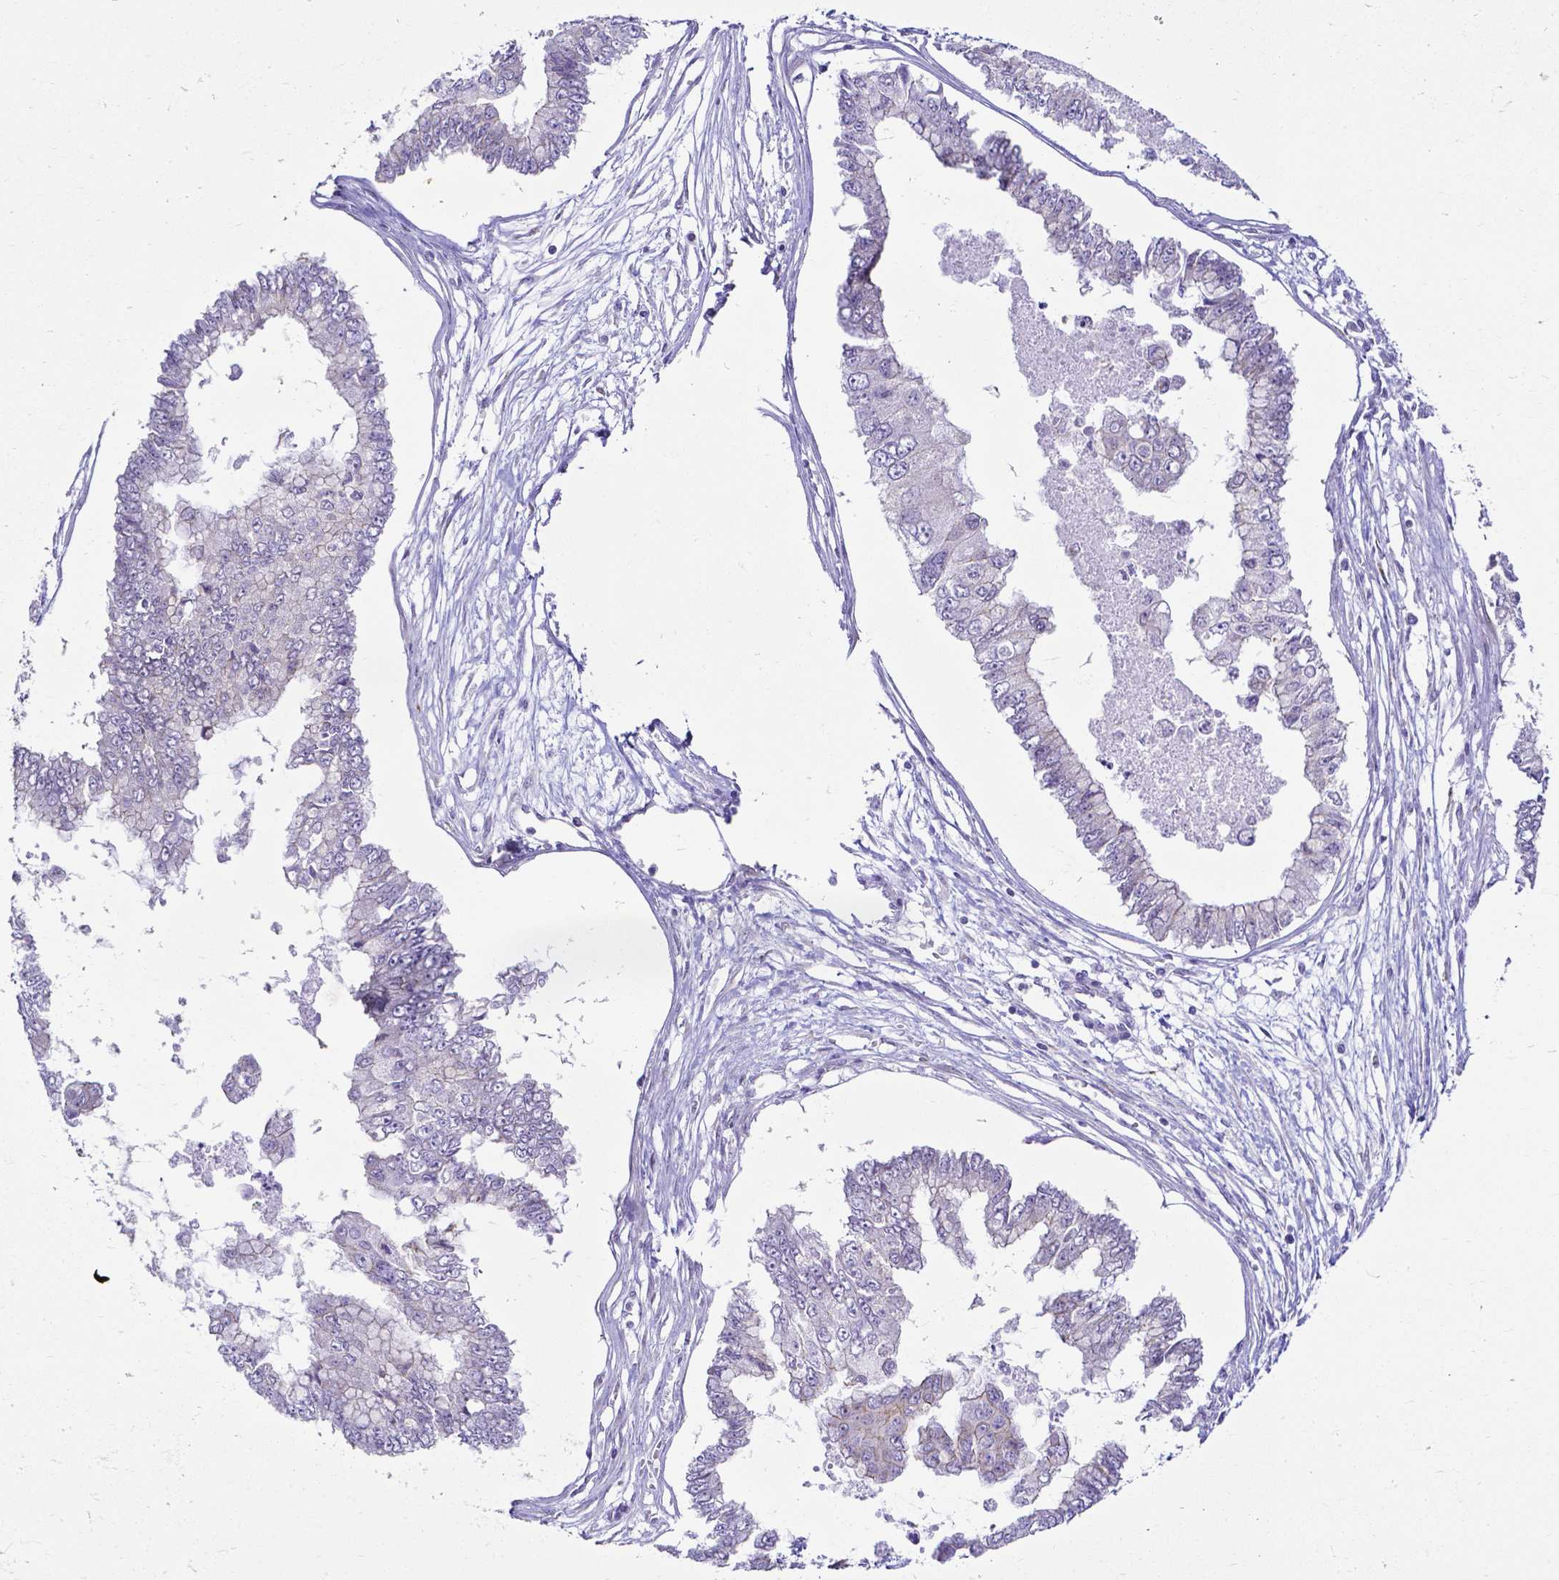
{"staining": {"intensity": "negative", "quantity": "none", "location": "none"}, "tissue": "ovarian cancer", "cell_type": "Tumor cells", "image_type": "cancer", "snomed": [{"axis": "morphology", "description": "Cystadenocarcinoma, mucinous, NOS"}, {"axis": "topography", "description": "Ovary"}], "caption": "A high-resolution histopathology image shows IHC staining of ovarian cancer, which demonstrates no significant staining in tumor cells. Nuclei are stained in blue.", "gene": "FAM83G", "patient": {"sex": "female", "age": 72}}